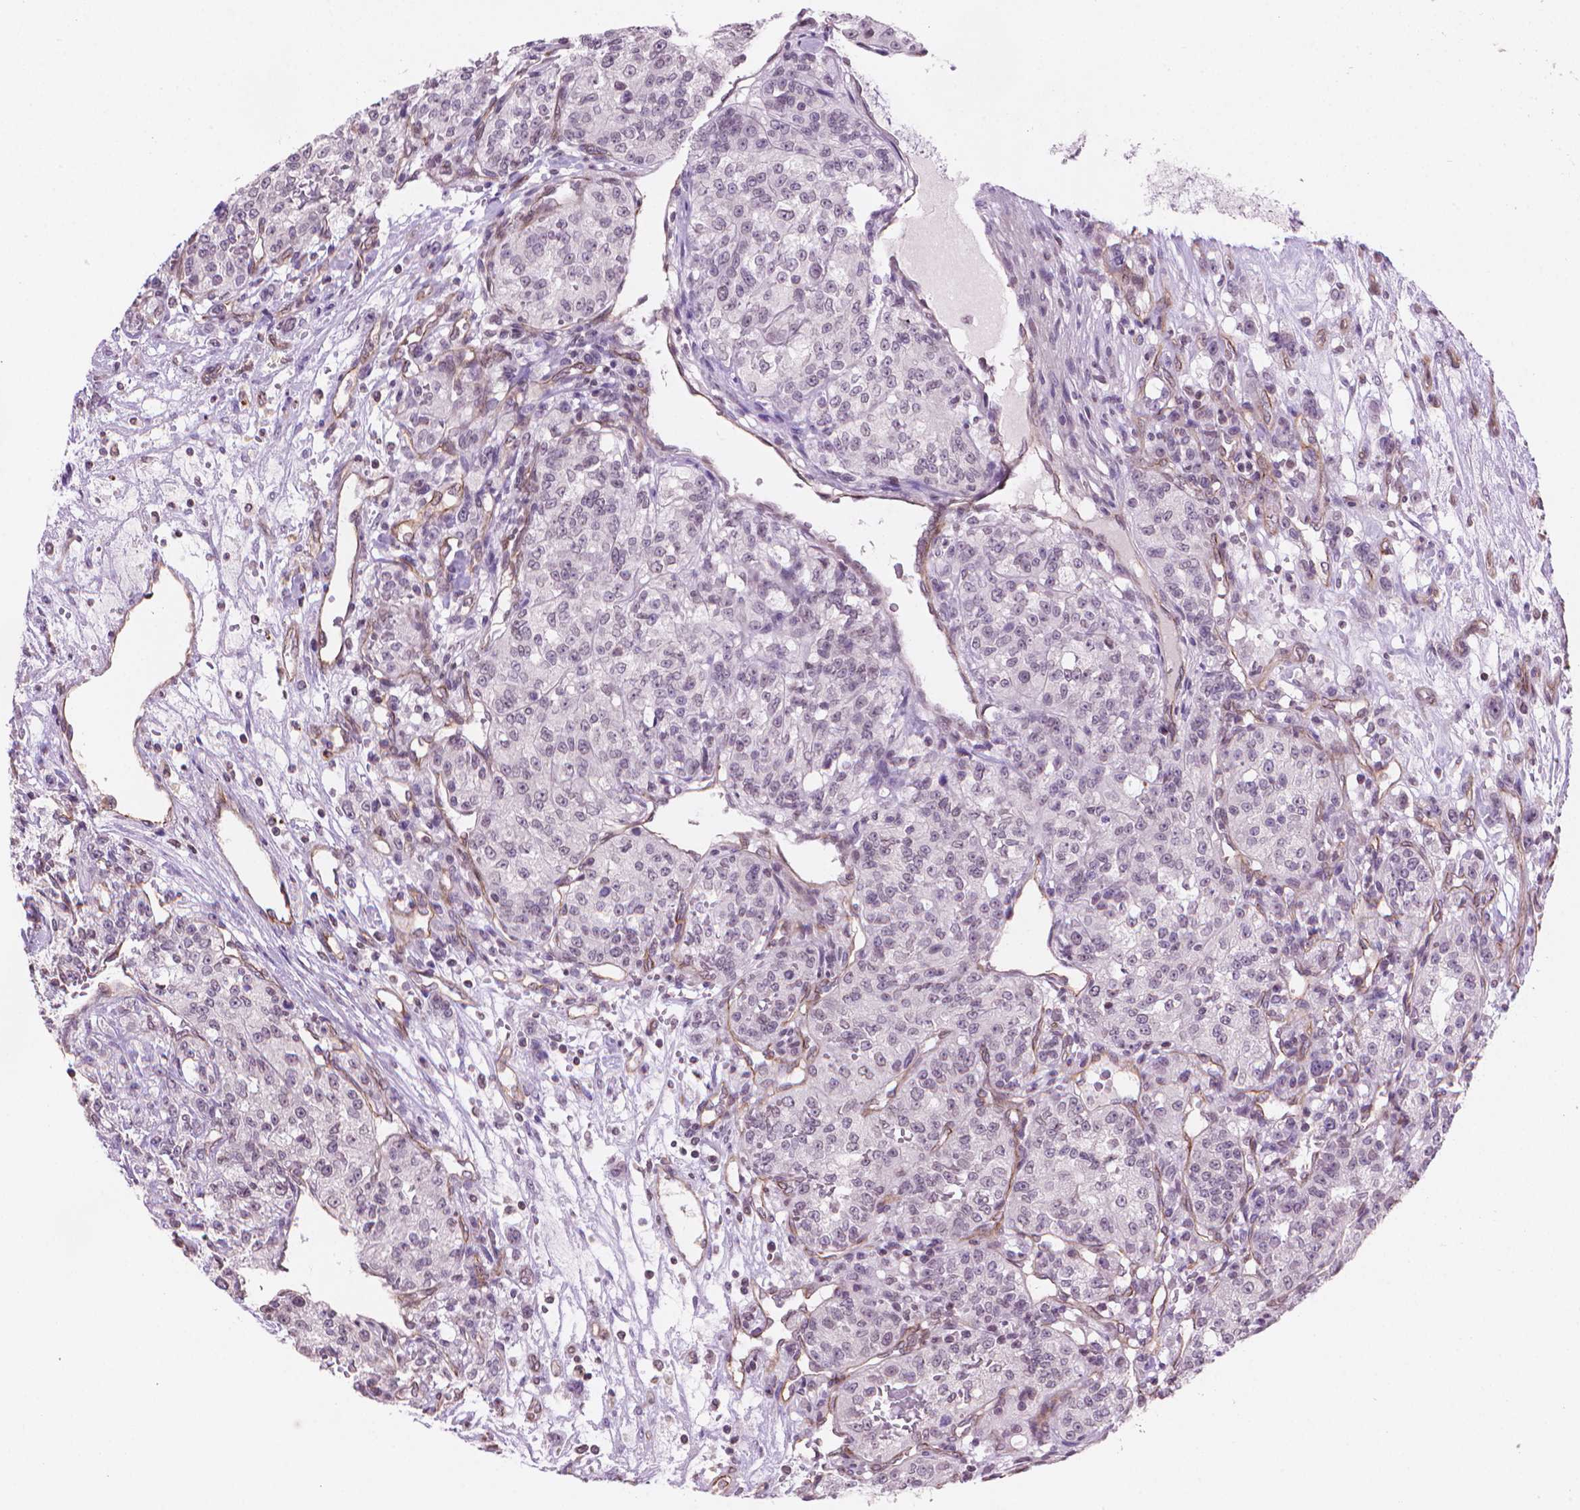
{"staining": {"intensity": "negative", "quantity": "none", "location": "none"}, "tissue": "renal cancer", "cell_type": "Tumor cells", "image_type": "cancer", "snomed": [{"axis": "morphology", "description": "Adenocarcinoma, NOS"}, {"axis": "topography", "description": "Kidney"}], "caption": "Renal adenocarcinoma was stained to show a protein in brown. There is no significant staining in tumor cells. Nuclei are stained in blue.", "gene": "TMEM184A", "patient": {"sex": "female", "age": 63}}